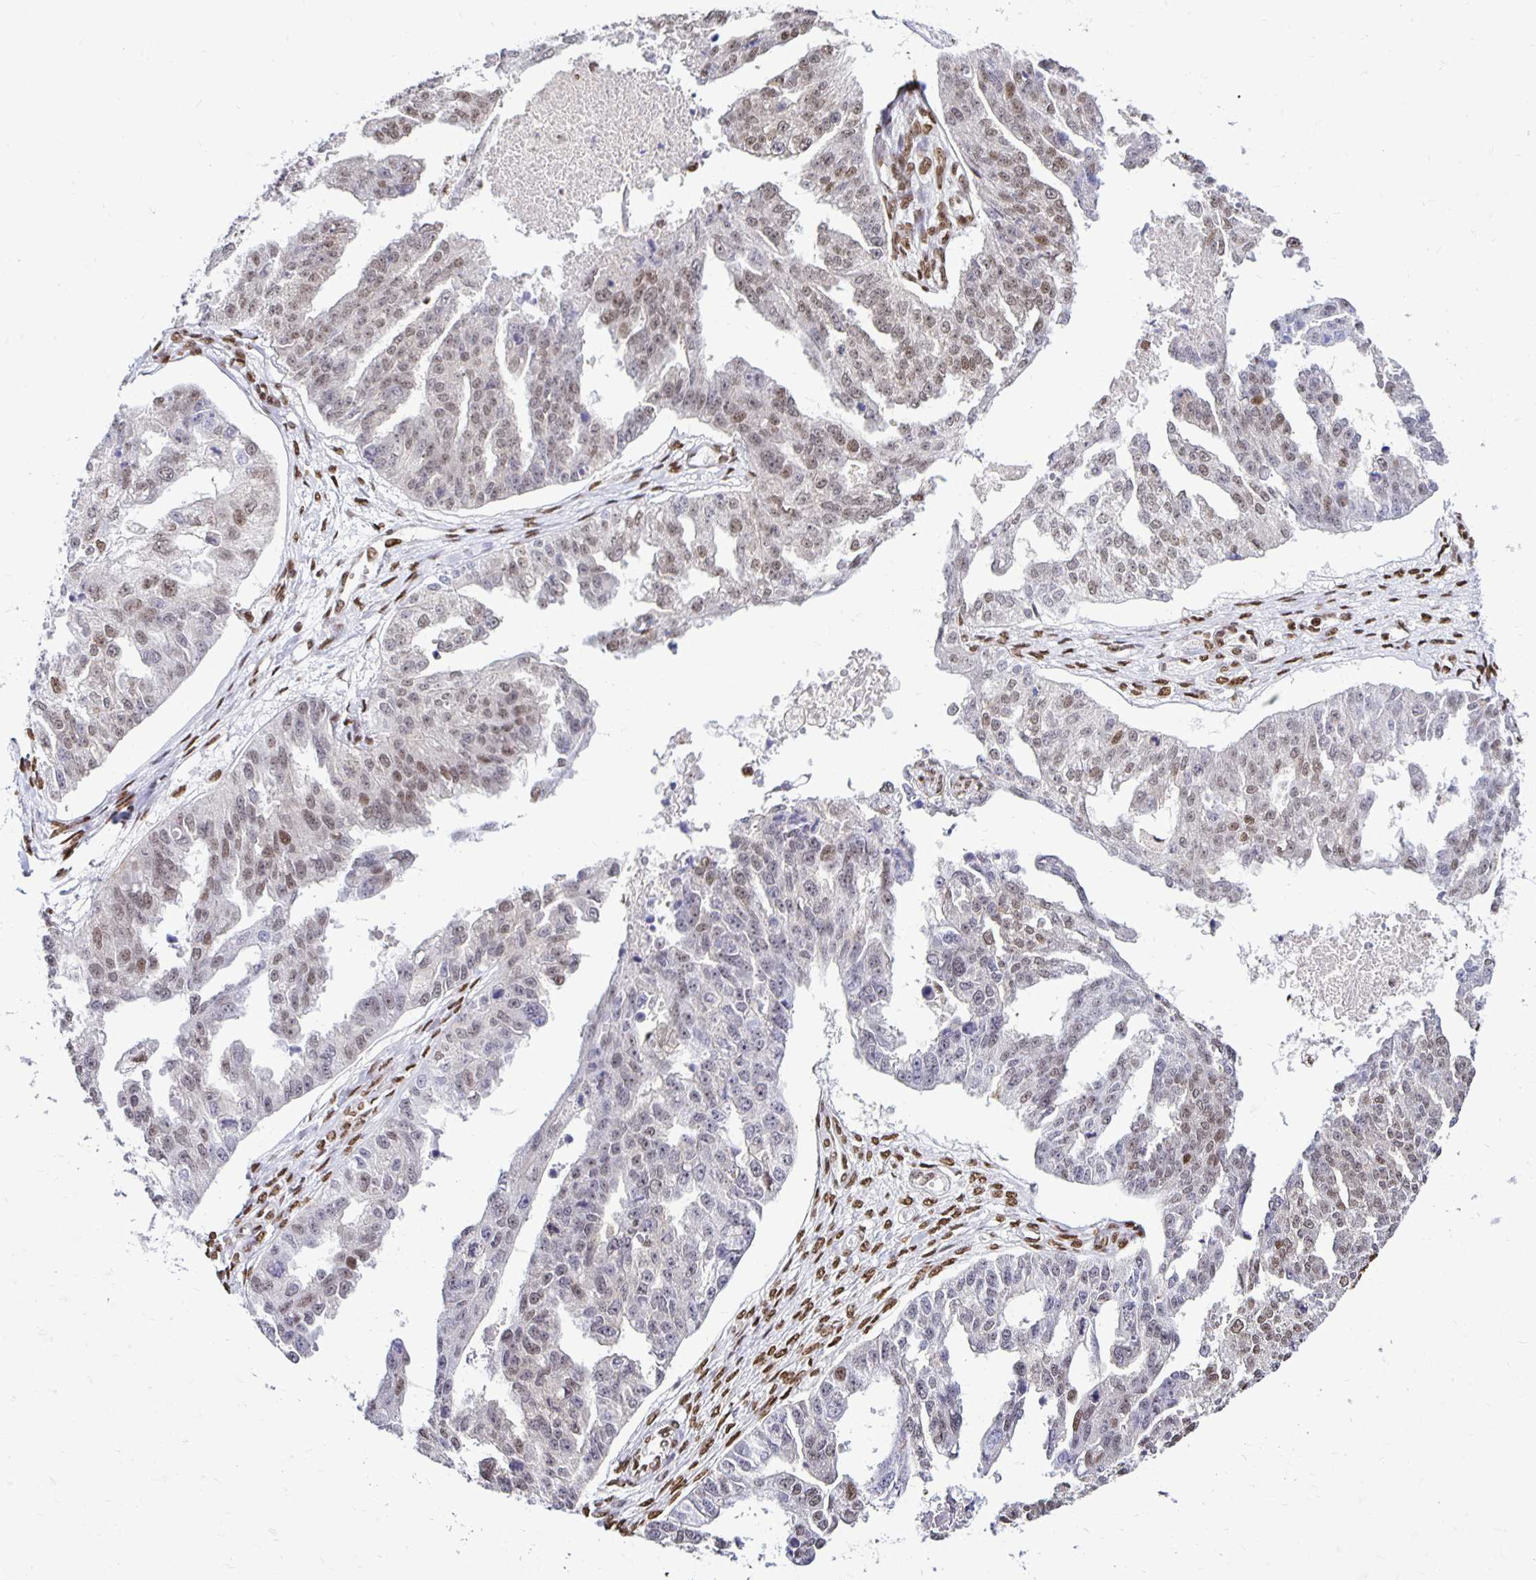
{"staining": {"intensity": "moderate", "quantity": "25%-75%", "location": "nuclear"}, "tissue": "ovarian cancer", "cell_type": "Tumor cells", "image_type": "cancer", "snomed": [{"axis": "morphology", "description": "Cystadenocarcinoma, serous, NOS"}, {"axis": "topography", "description": "Ovary"}], "caption": "This is a histology image of immunohistochemistry (IHC) staining of ovarian serous cystadenocarcinoma, which shows moderate positivity in the nuclear of tumor cells.", "gene": "ZNF579", "patient": {"sex": "female", "age": 58}}